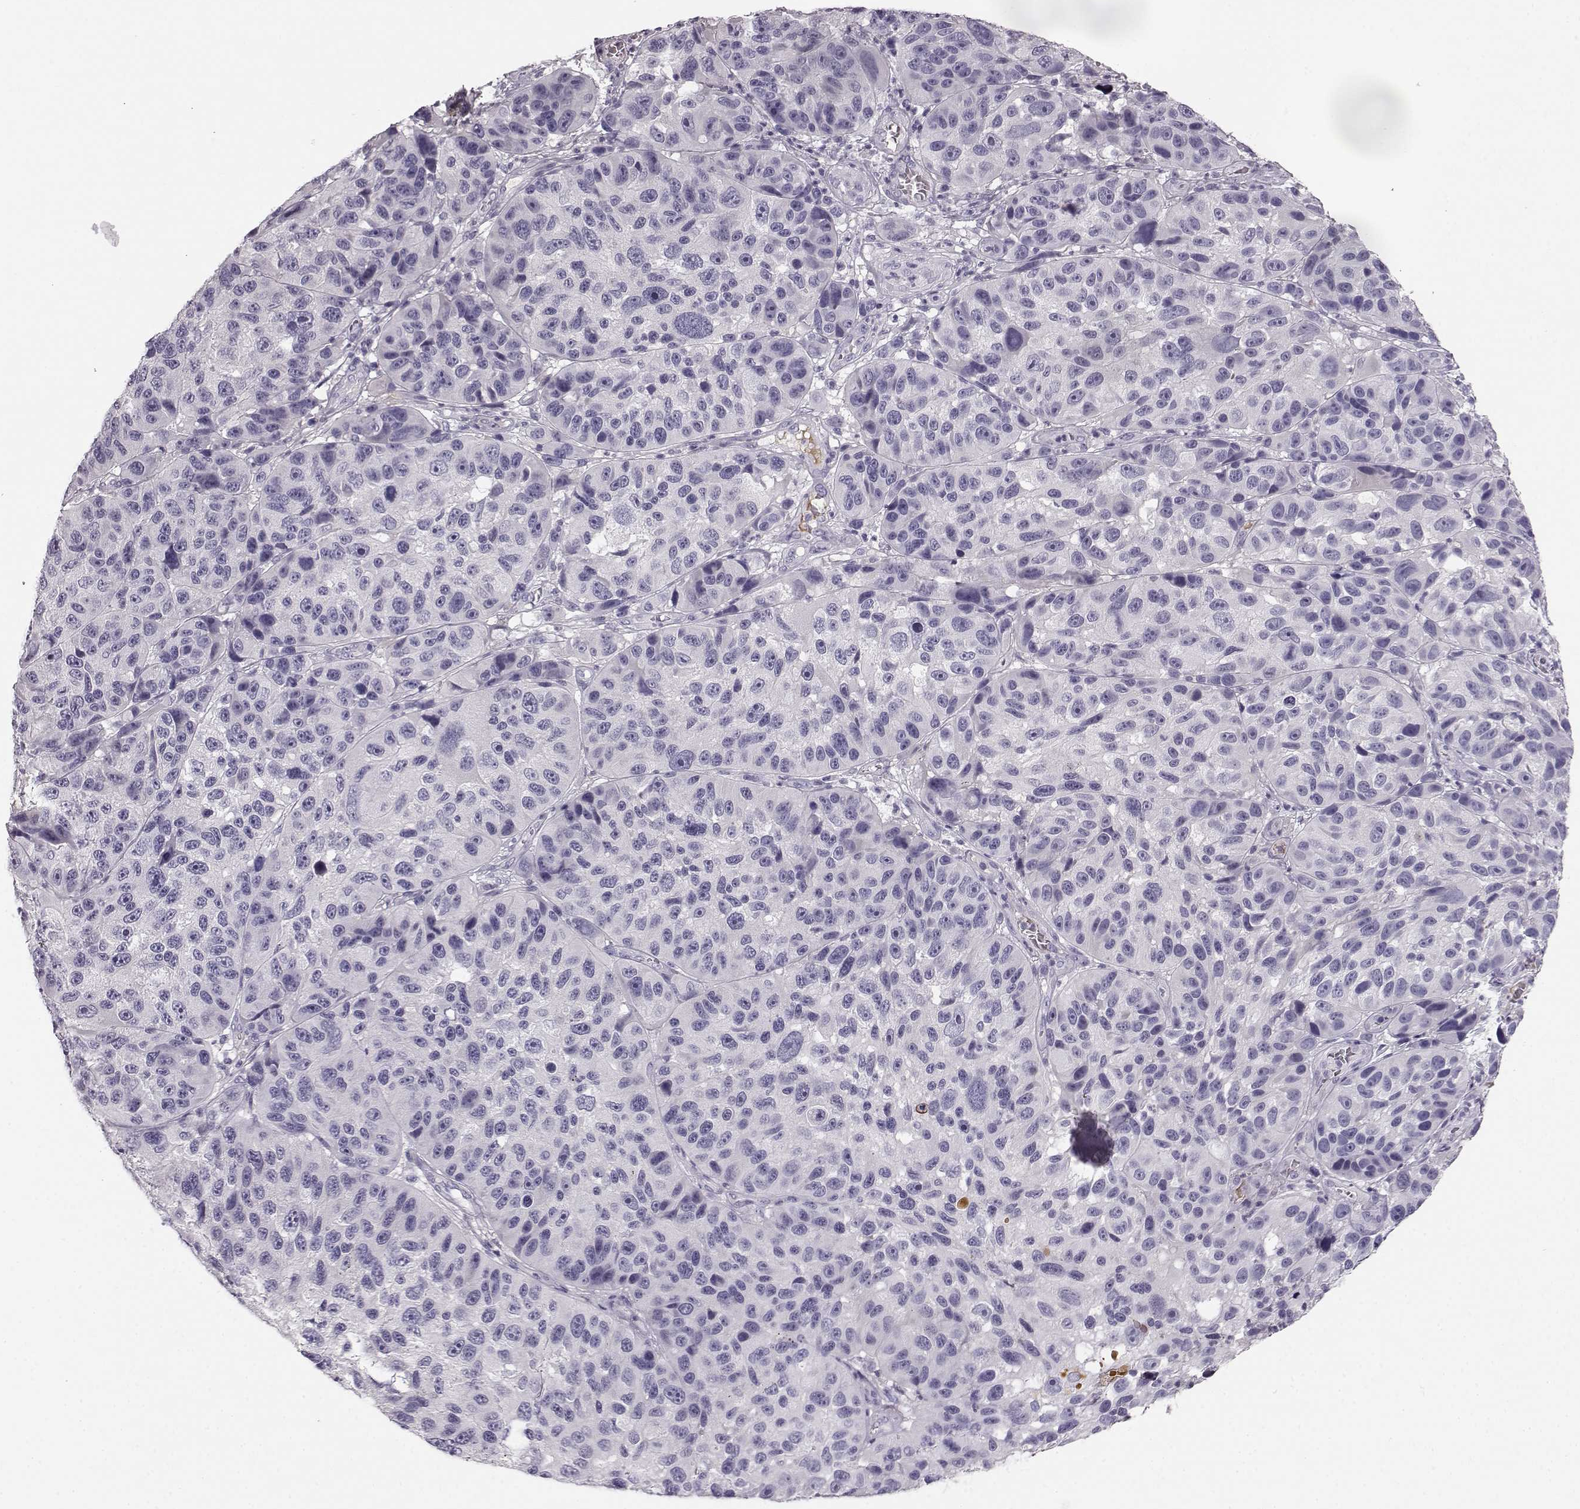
{"staining": {"intensity": "negative", "quantity": "none", "location": "none"}, "tissue": "melanoma", "cell_type": "Tumor cells", "image_type": "cancer", "snomed": [{"axis": "morphology", "description": "Malignant melanoma, NOS"}, {"axis": "topography", "description": "Skin"}], "caption": "Tumor cells are negative for protein expression in human malignant melanoma.", "gene": "KIAA0319", "patient": {"sex": "male", "age": 53}}